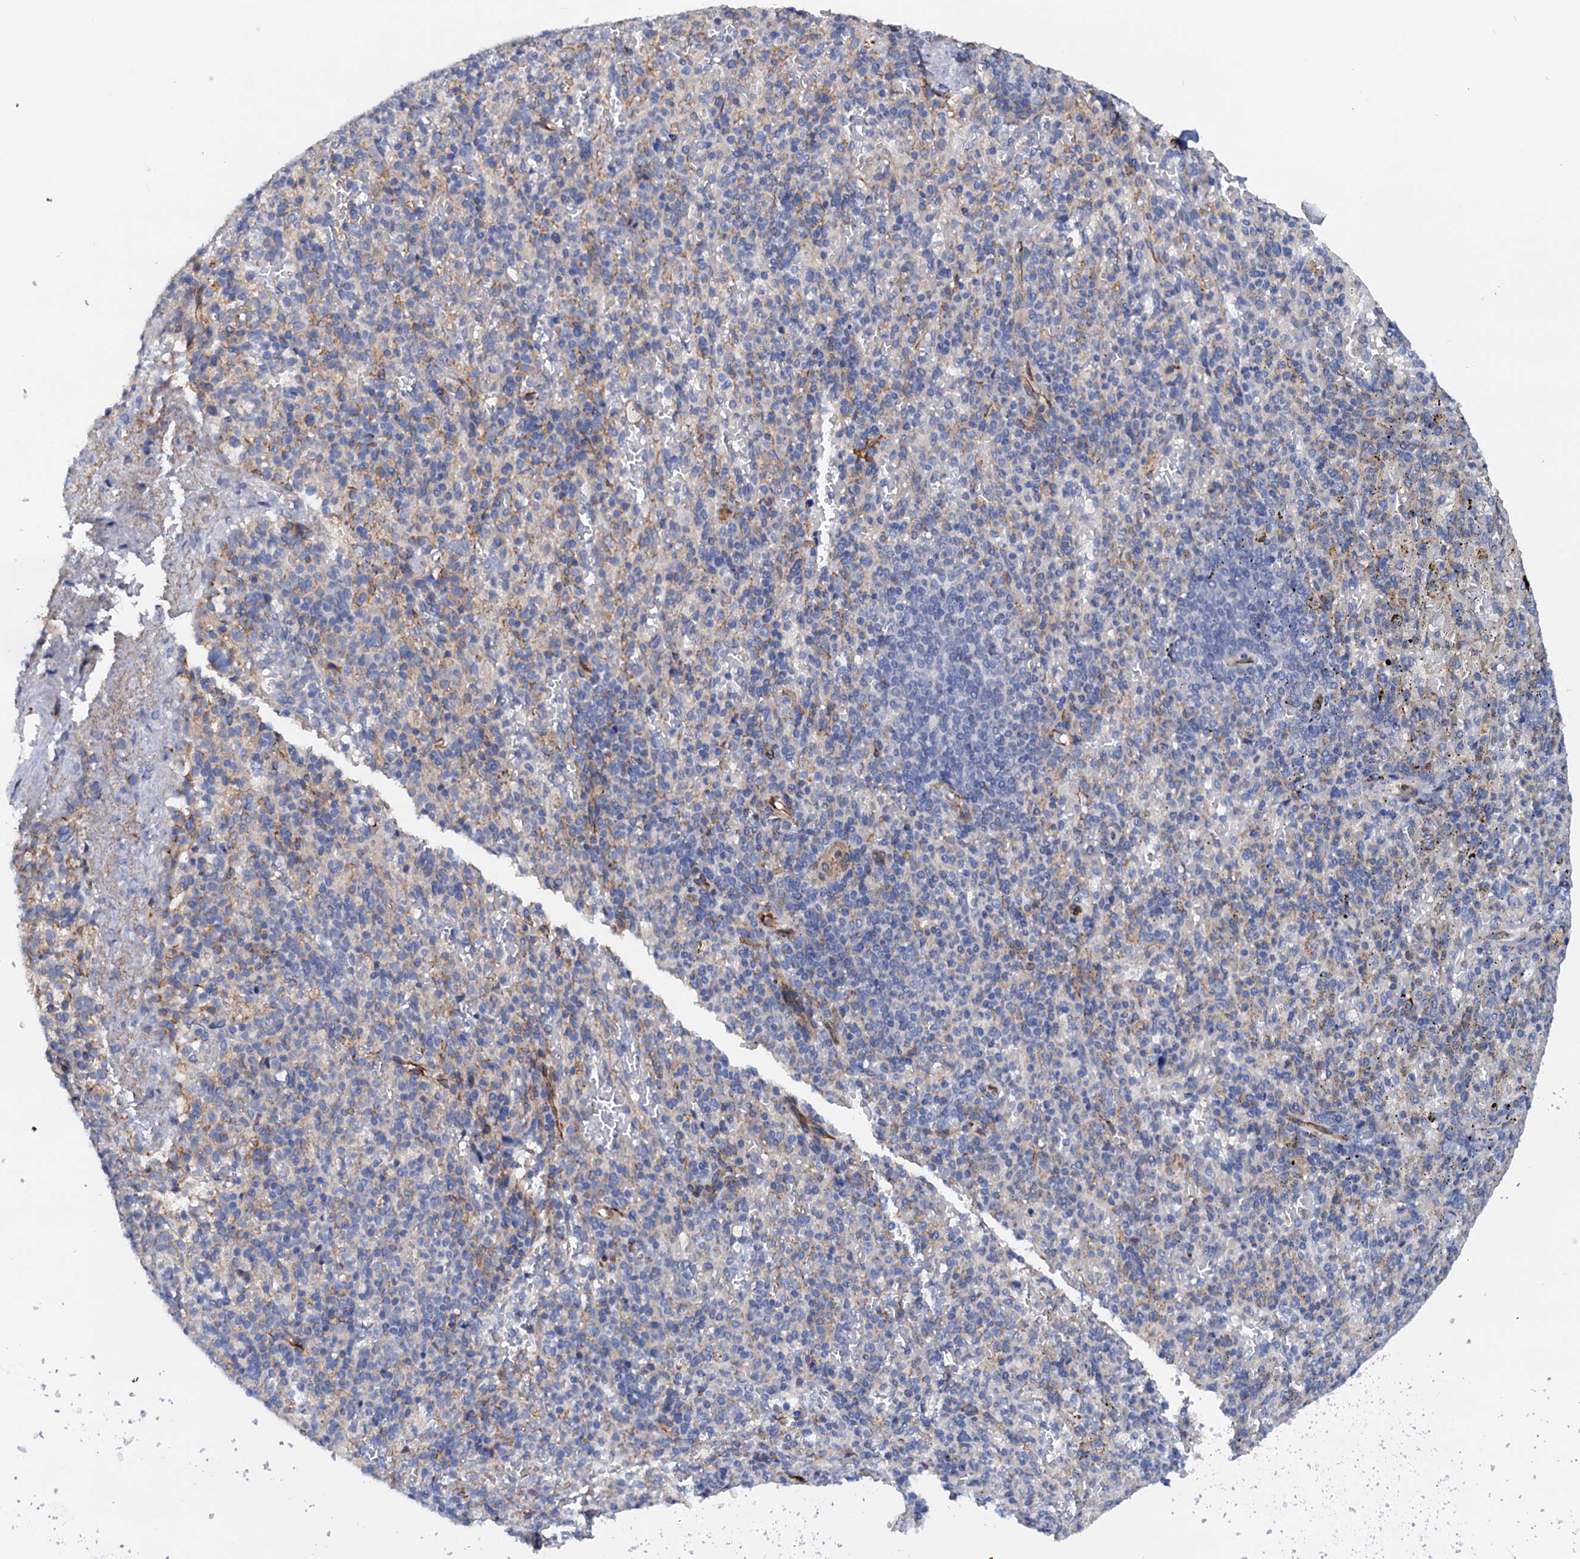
{"staining": {"intensity": "negative", "quantity": "none", "location": "none"}, "tissue": "spleen", "cell_type": "Cells in red pulp", "image_type": "normal", "snomed": [{"axis": "morphology", "description": "Normal tissue, NOS"}, {"axis": "topography", "description": "Spleen"}], "caption": "Immunohistochemical staining of unremarkable spleen shows no significant positivity in cells in red pulp. (DAB IHC visualized using brightfield microscopy, high magnification).", "gene": "RASSF9", "patient": {"sex": "female", "age": 74}}